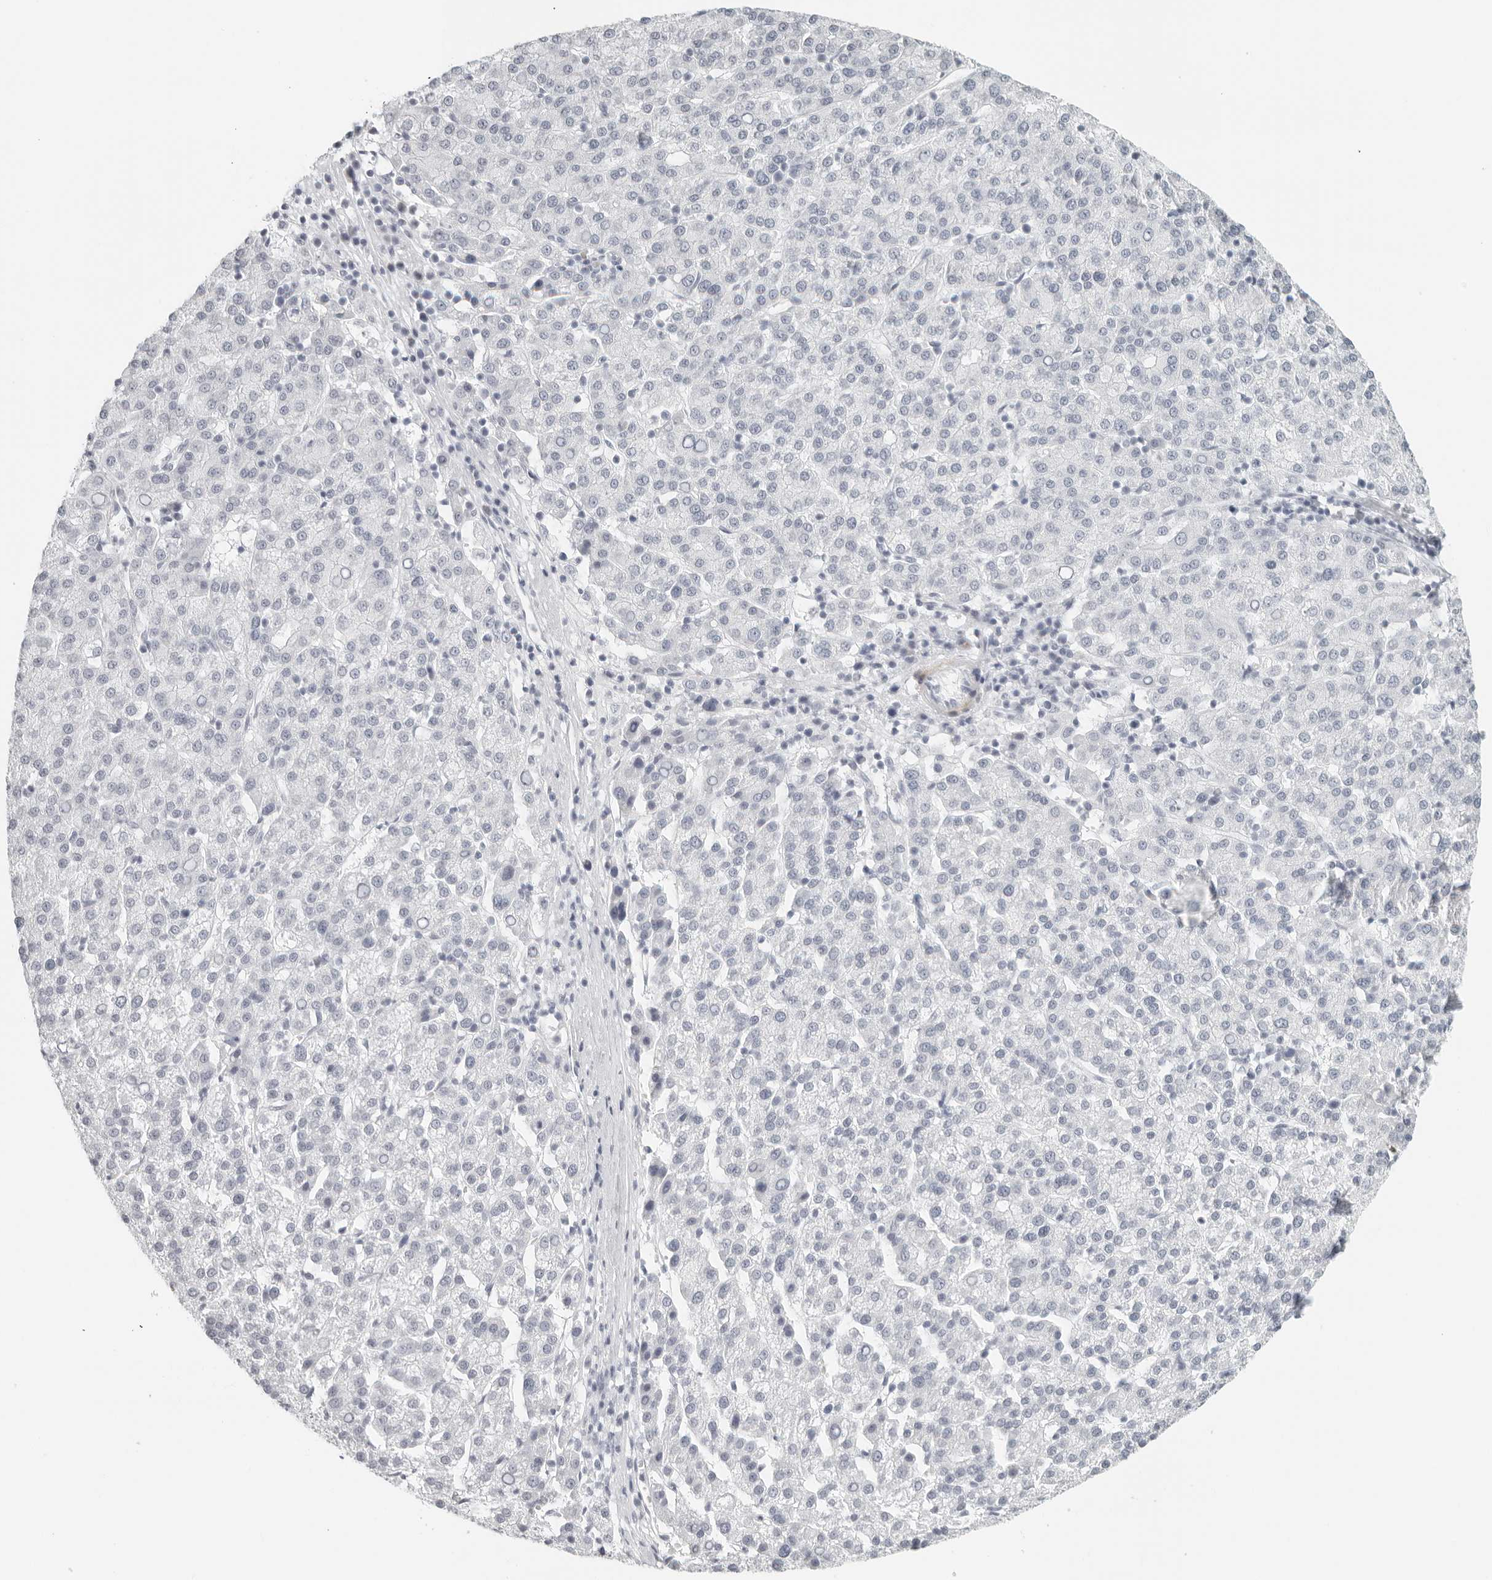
{"staining": {"intensity": "negative", "quantity": "none", "location": "none"}, "tissue": "liver cancer", "cell_type": "Tumor cells", "image_type": "cancer", "snomed": [{"axis": "morphology", "description": "Carcinoma, Hepatocellular, NOS"}, {"axis": "topography", "description": "Liver"}], "caption": "There is no significant expression in tumor cells of liver hepatocellular carcinoma.", "gene": "RPS6KC1", "patient": {"sex": "female", "age": 58}}